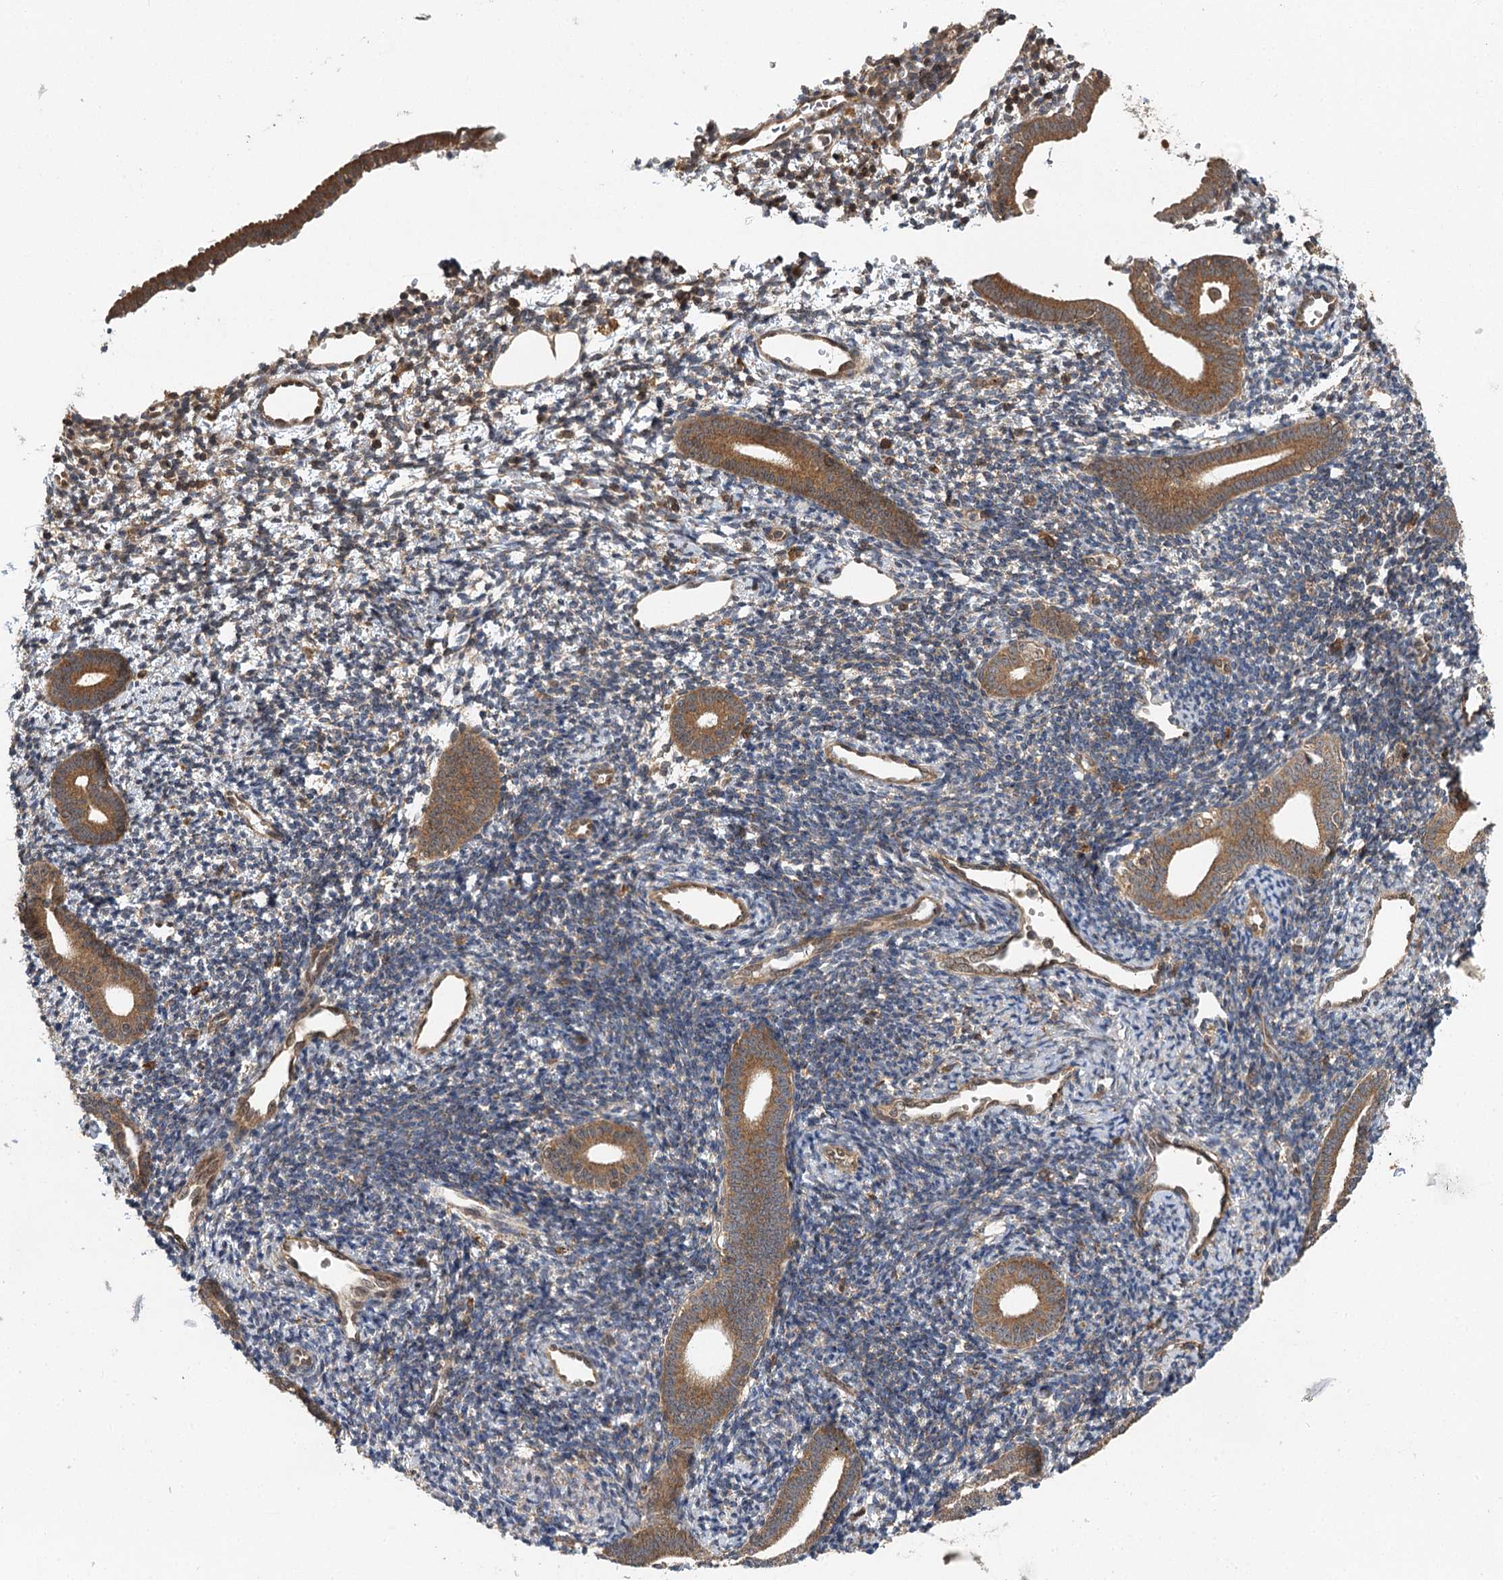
{"staining": {"intensity": "moderate", "quantity": "25%-75%", "location": "cytoplasmic/membranous"}, "tissue": "endometrium", "cell_type": "Cells in endometrial stroma", "image_type": "normal", "snomed": [{"axis": "morphology", "description": "Normal tissue, NOS"}, {"axis": "topography", "description": "Endometrium"}], "caption": "High-magnification brightfield microscopy of normal endometrium stained with DAB (brown) and counterstained with hematoxylin (blue). cells in endometrial stroma exhibit moderate cytoplasmic/membranous expression is present in about25%-75% of cells. The protein of interest is shown in brown color, while the nuclei are stained blue.", "gene": "C12orf4", "patient": {"sex": "female", "age": 56}}